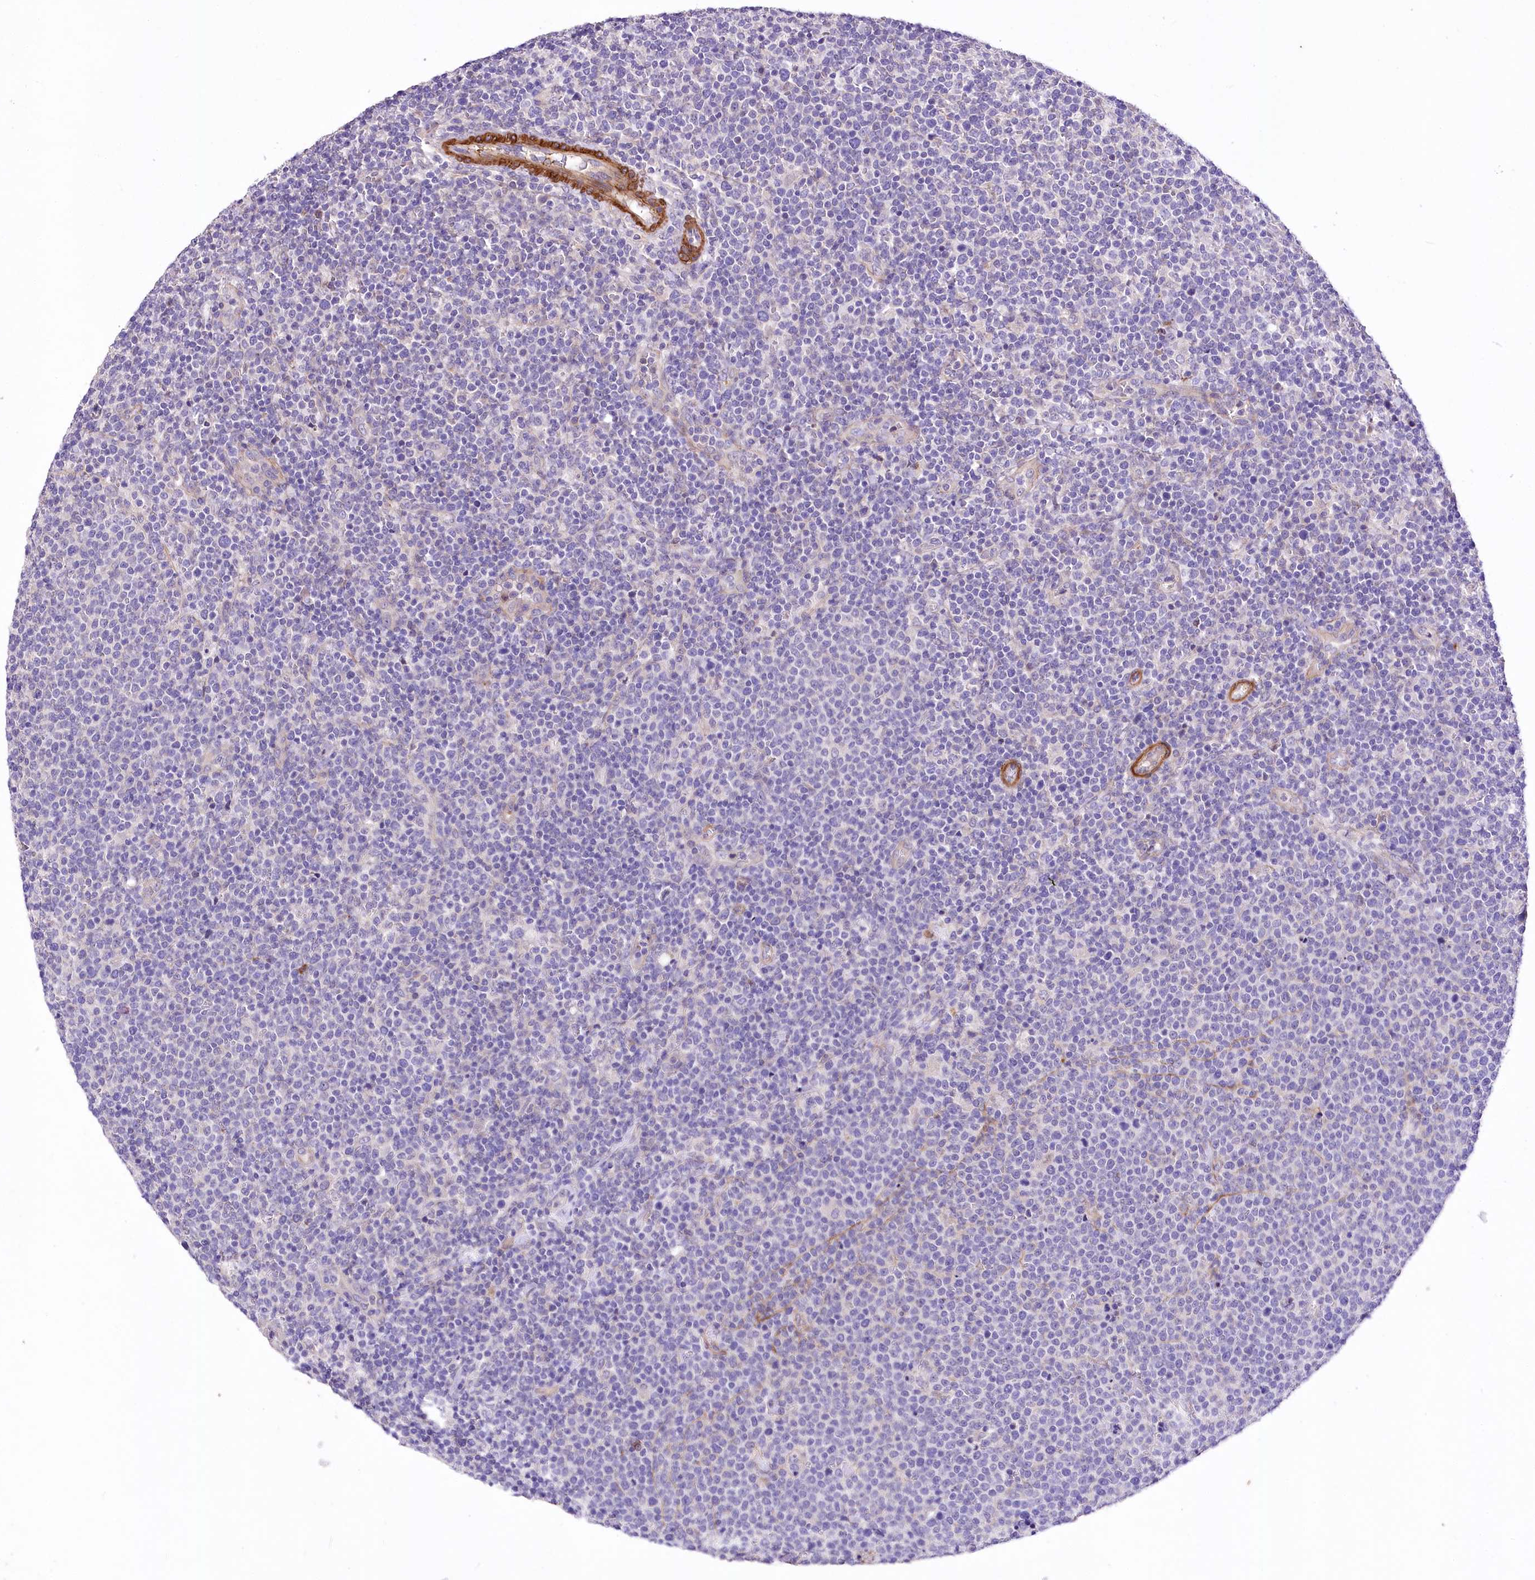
{"staining": {"intensity": "negative", "quantity": "none", "location": "none"}, "tissue": "lymphoma", "cell_type": "Tumor cells", "image_type": "cancer", "snomed": [{"axis": "morphology", "description": "Malignant lymphoma, non-Hodgkin's type, High grade"}, {"axis": "topography", "description": "Lymph node"}], "caption": "This is an IHC image of high-grade malignant lymphoma, non-Hodgkin's type. There is no expression in tumor cells.", "gene": "RDH16", "patient": {"sex": "male", "age": 61}}